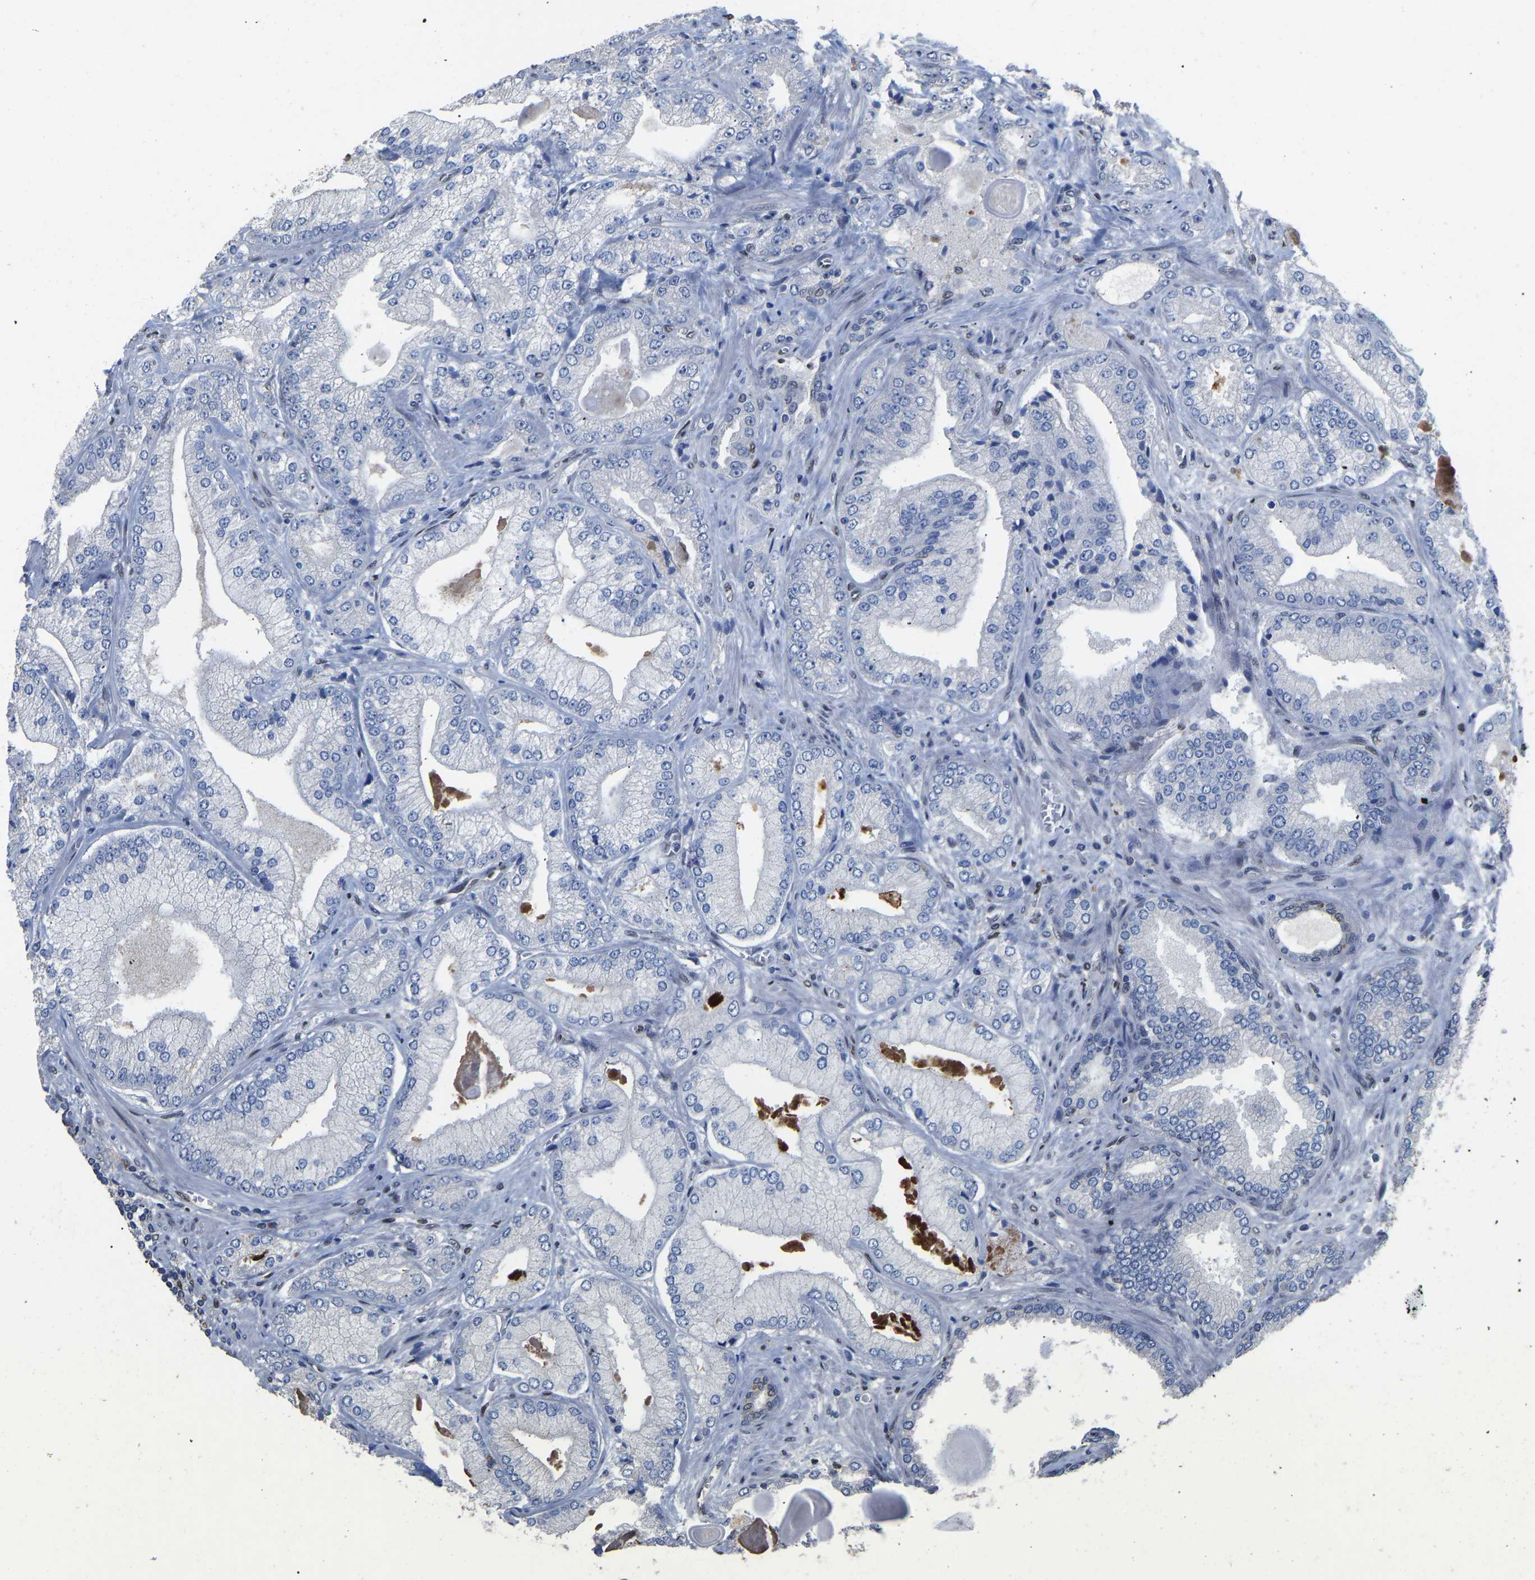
{"staining": {"intensity": "negative", "quantity": "none", "location": "none"}, "tissue": "prostate cancer", "cell_type": "Tumor cells", "image_type": "cancer", "snomed": [{"axis": "morphology", "description": "Adenocarcinoma, Low grade"}, {"axis": "topography", "description": "Prostate"}], "caption": "Immunohistochemistry (IHC) histopathology image of neoplastic tissue: prostate cancer (adenocarcinoma (low-grade)) stained with DAB (3,3'-diaminobenzidine) demonstrates no significant protein positivity in tumor cells.", "gene": "QKI", "patient": {"sex": "male", "age": 65}}